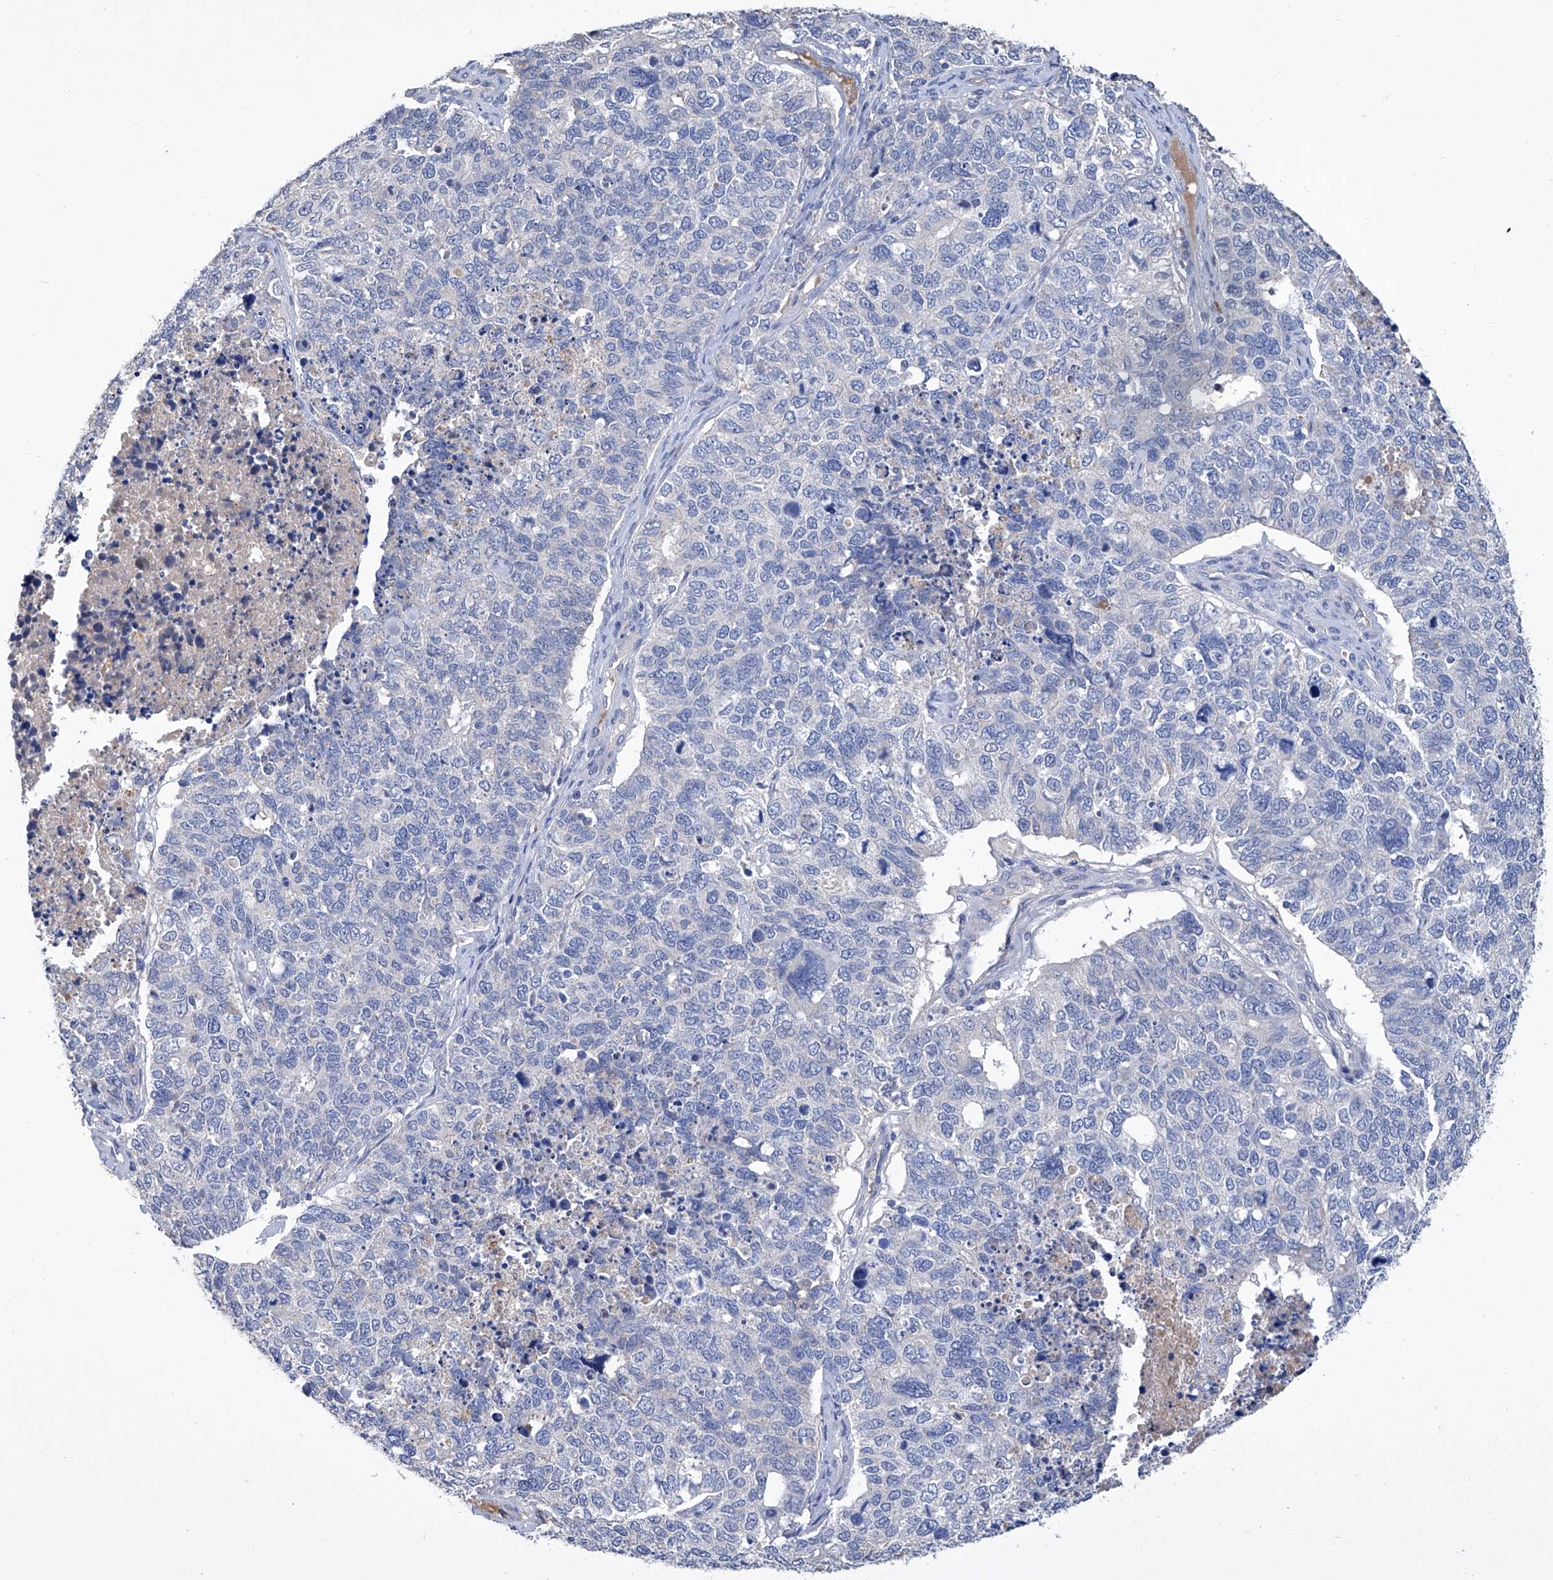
{"staining": {"intensity": "negative", "quantity": "none", "location": "none"}, "tissue": "cervical cancer", "cell_type": "Tumor cells", "image_type": "cancer", "snomed": [{"axis": "morphology", "description": "Squamous cell carcinoma, NOS"}, {"axis": "topography", "description": "Cervix"}], "caption": "IHC histopathology image of neoplastic tissue: squamous cell carcinoma (cervical) stained with DAB (3,3'-diaminobenzidine) exhibits no significant protein expression in tumor cells.", "gene": "GPT", "patient": {"sex": "female", "age": 63}}